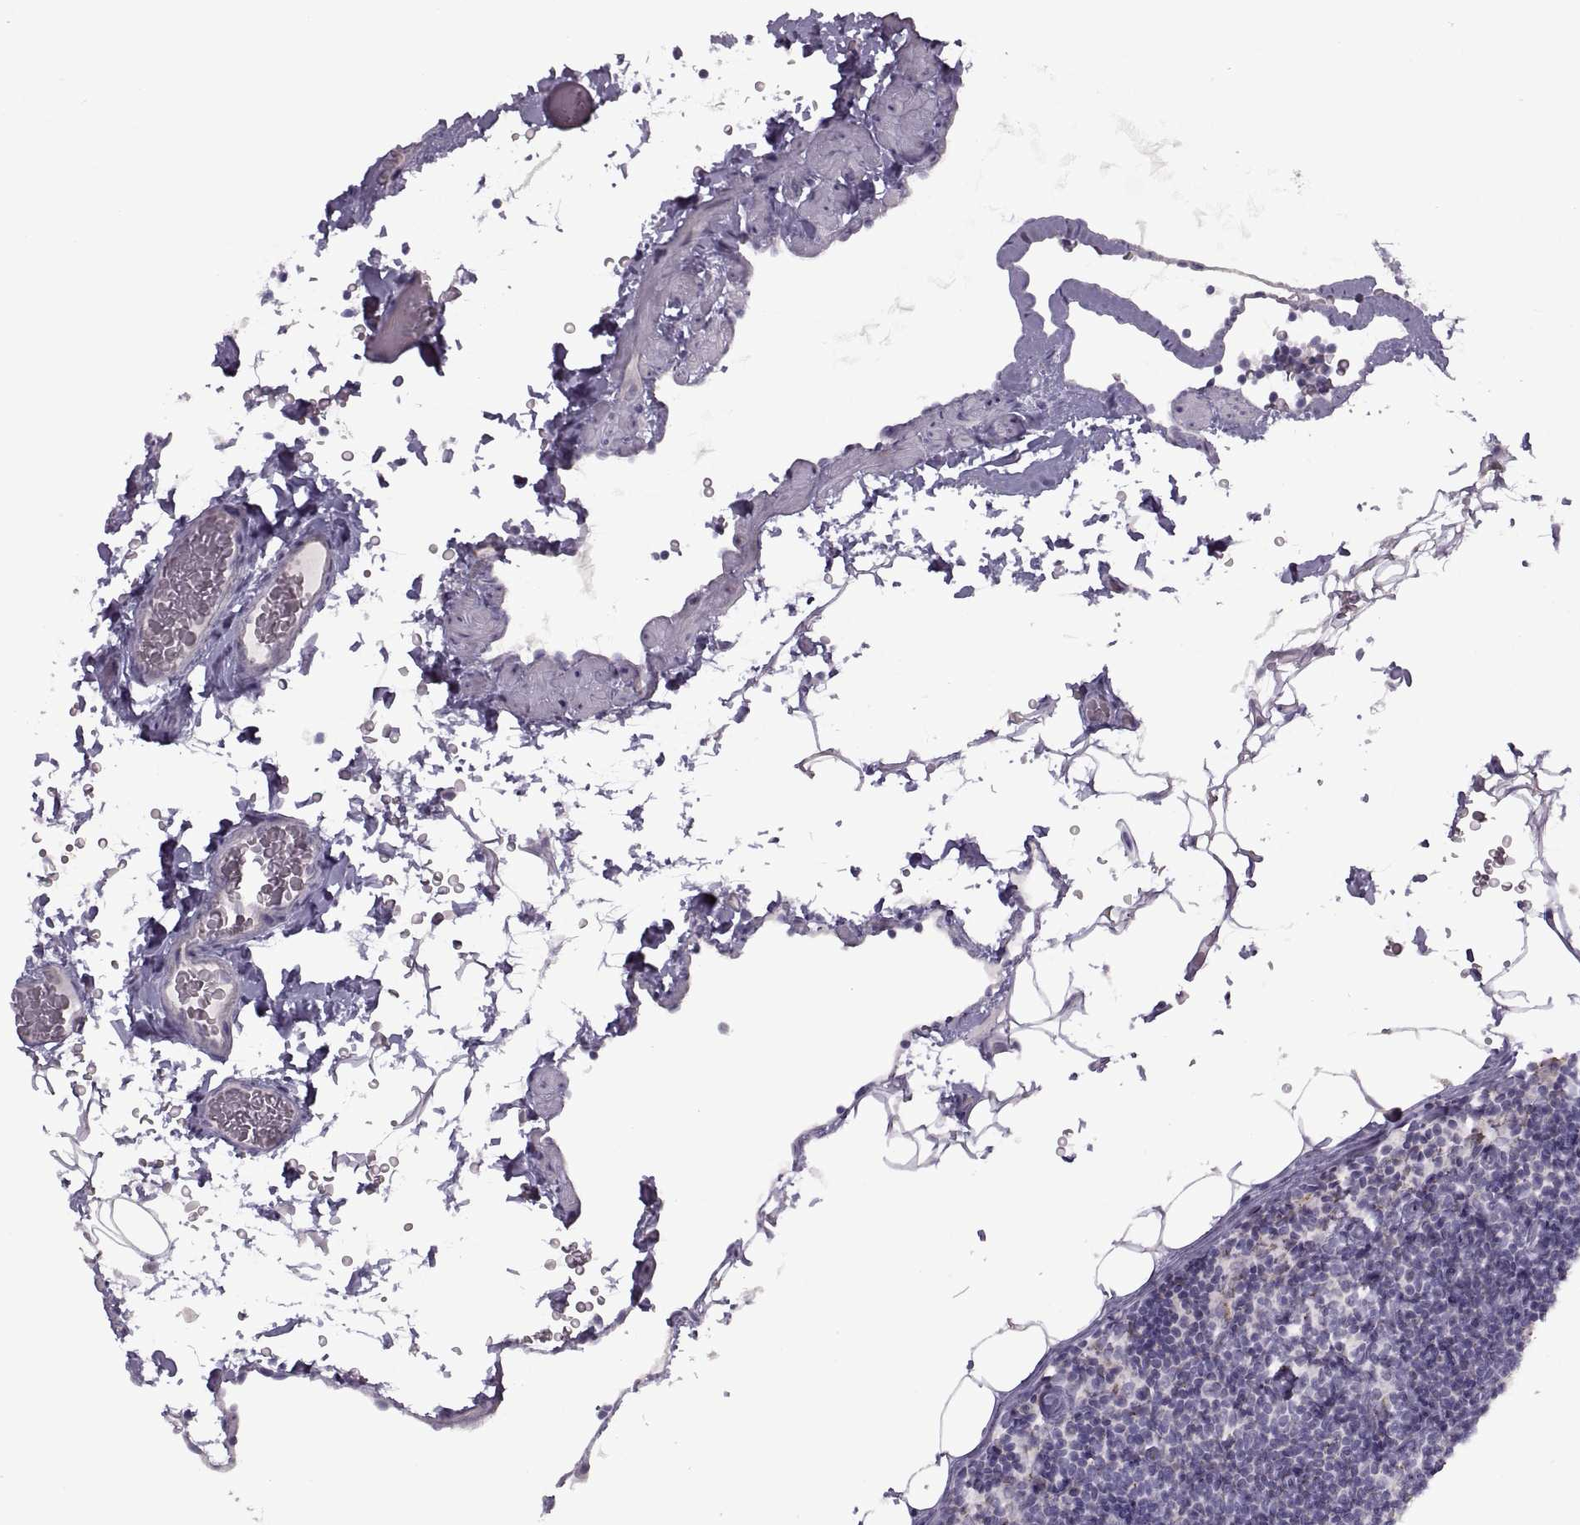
{"staining": {"intensity": "negative", "quantity": "none", "location": "none"}, "tissue": "lymphoma", "cell_type": "Tumor cells", "image_type": "cancer", "snomed": [{"axis": "morphology", "description": "Malignant lymphoma, non-Hodgkin's type, Low grade"}, {"axis": "topography", "description": "Lymph node"}], "caption": "Tumor cells are negative for protein expression in human malignant lymphoma, non-Hodgkin's type (low-grade).", "gene": "PIERCE1", "patient": {"sex": "male", "age": 81}}